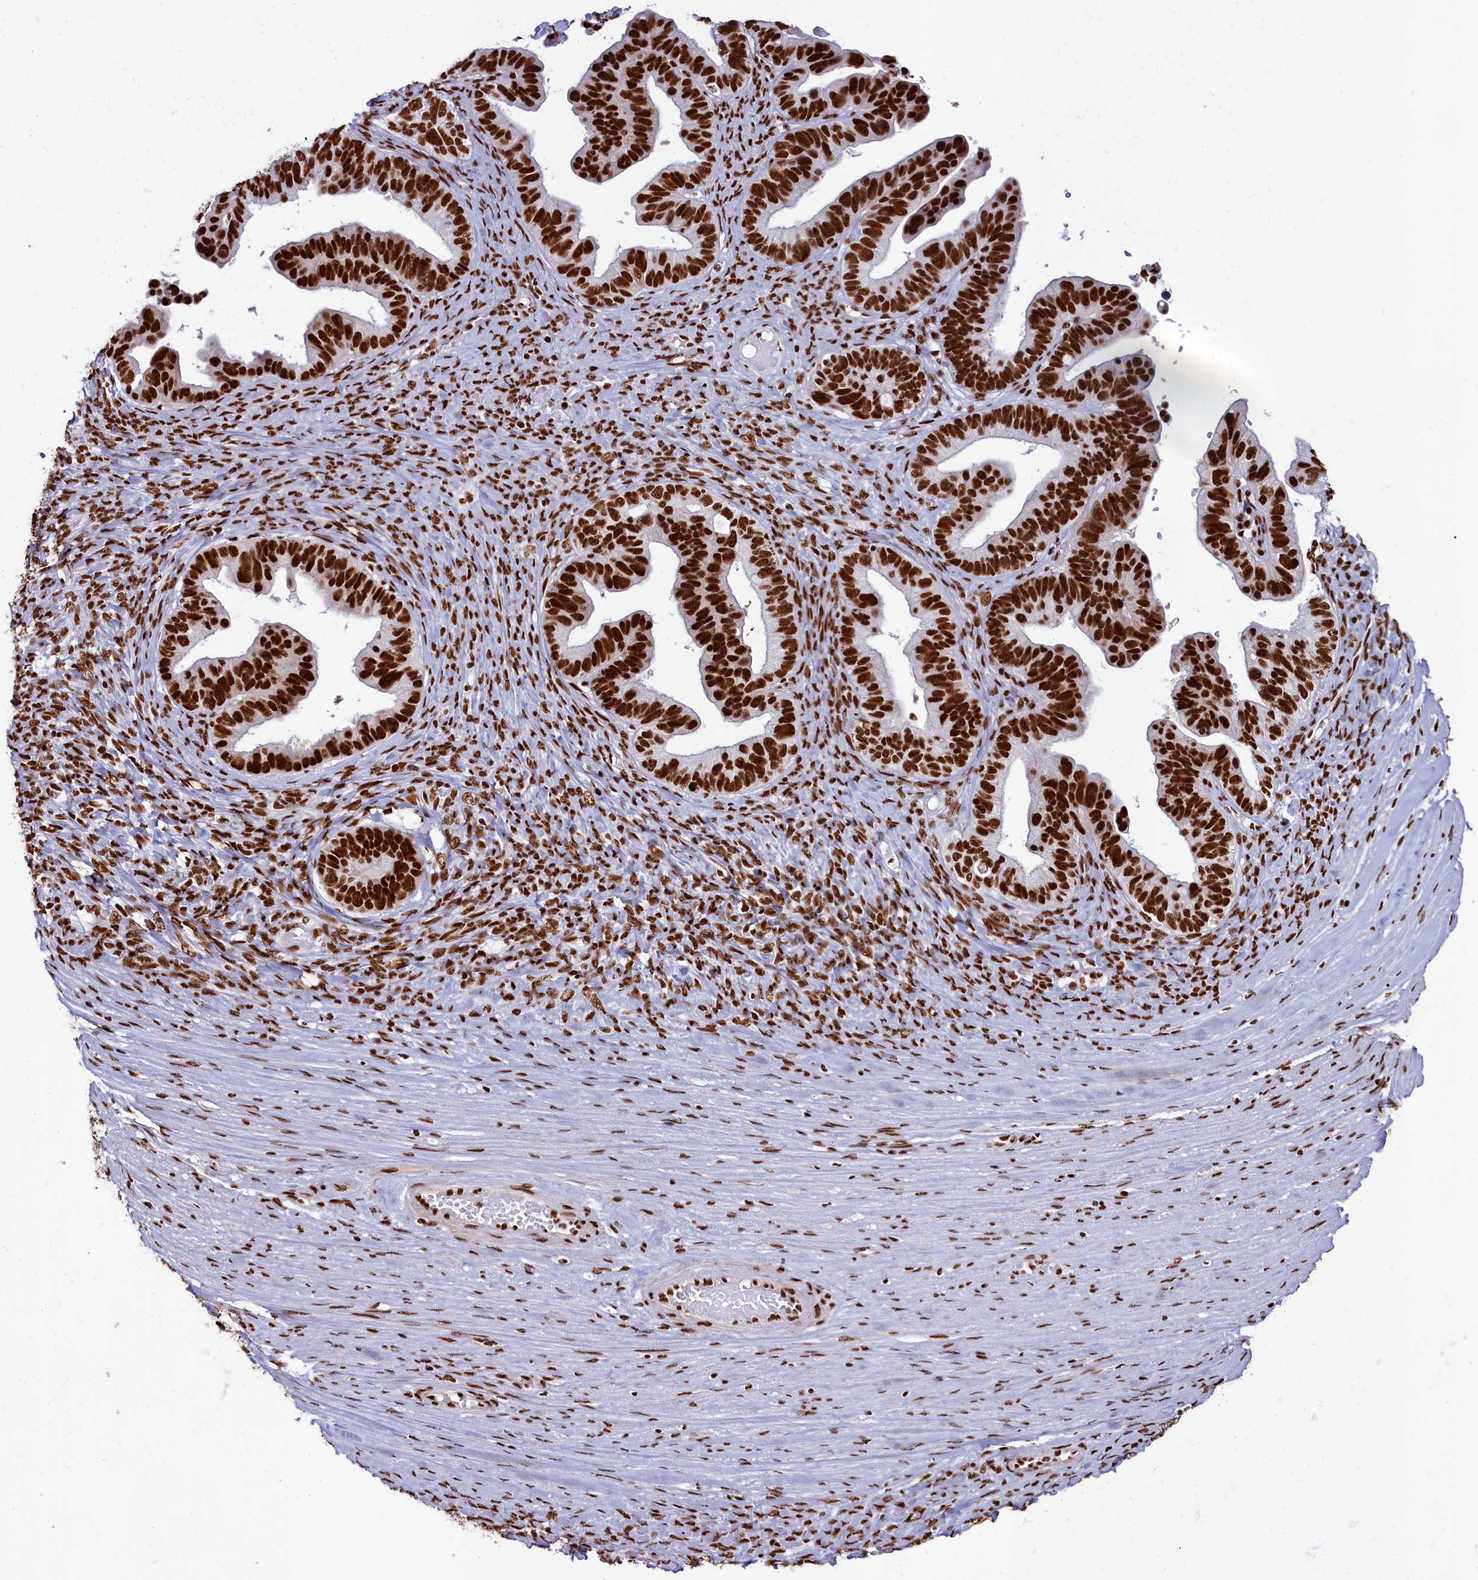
{"staining": {"intensity": "strong", "quantity": ">75%", "location": "nuclear"}, "tissue": "ovarian cancer", "cell_type": "Tumor cells", "image_type": "cancer", "snomed": [{"axis": "morphology", "description": "Cystadenocarcinoma, serous, NOS"}, {"axis": "topography", "description": "Ovary"}], "caption": "IHC (DAB) staining of ovarian cancer (serous cystadenocarcinoma) reveals strong nuclear protein positivity in approximately >75% of tumor cells. (brown staining indicates protein expression, while blue staining denotes nuclei).", "gene": "SNRNP70", "patient": {"sex": "female", "age": 56}}